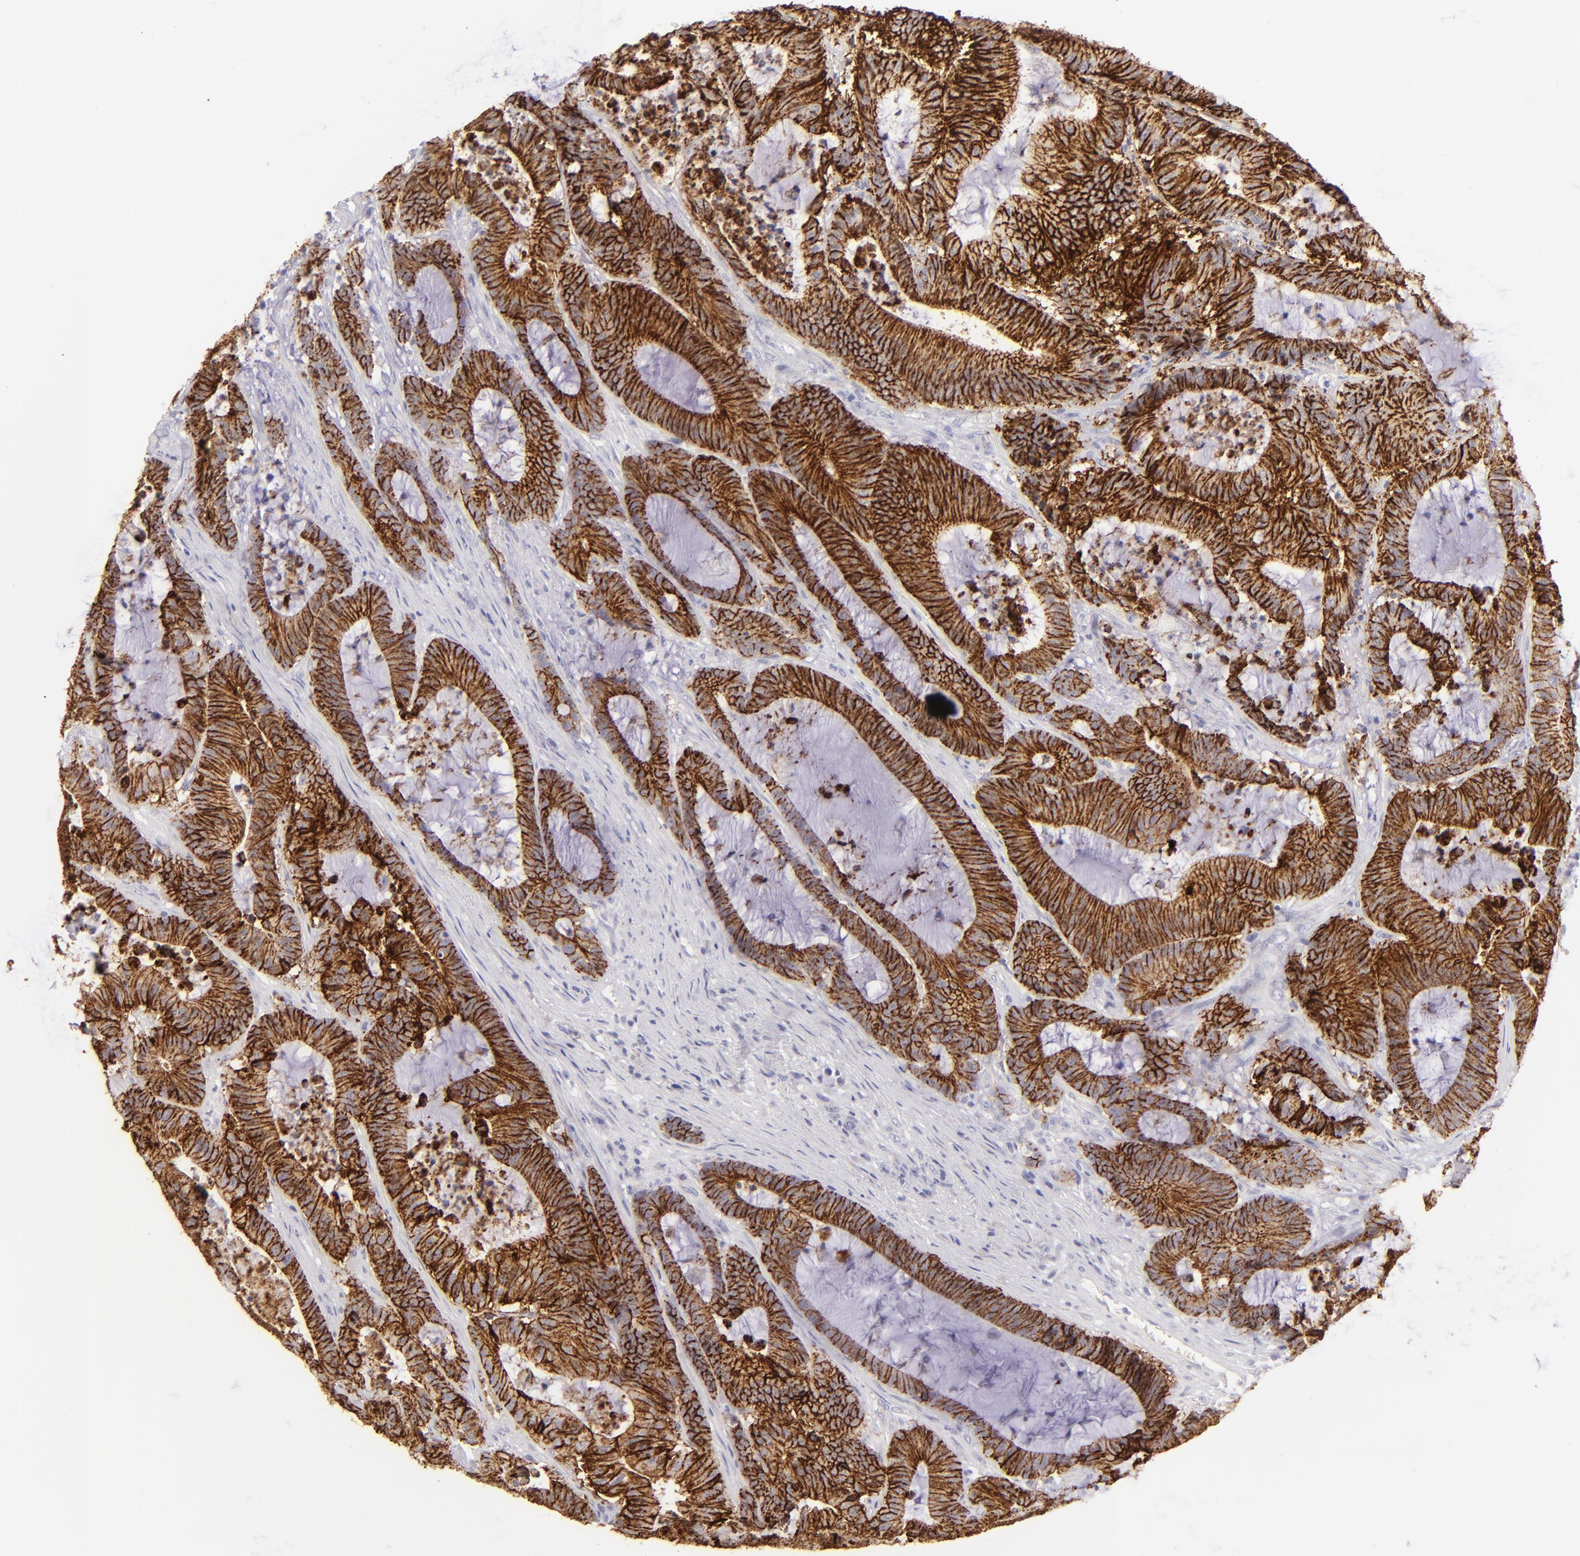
{"staining": {"intensity": "strong", "quantity": ">75%", "location": "cytoplasmic/membranous"}, "tissue": "colorectal cancer", "cell_type": "Tumor cells", "image_type": "cancer", "snomed": [{"axis": "morphology", "description": "Adenocarcinoma, NOS"}, {"axis": "topography", "description": "Colon"}], "caption": "Strong cytoplasmic/membranous expression is appreciated in about >75% of tumor cells in colorectal adenocarcinoma. The staining was performed using DAB (3,3'-diaminobenzidine), with brown indicating positive protein expression. Nuclei are stained blue with hematoxylin.", "gene": "CLDN4", "patient": {"sex": "female", "age": 84}}